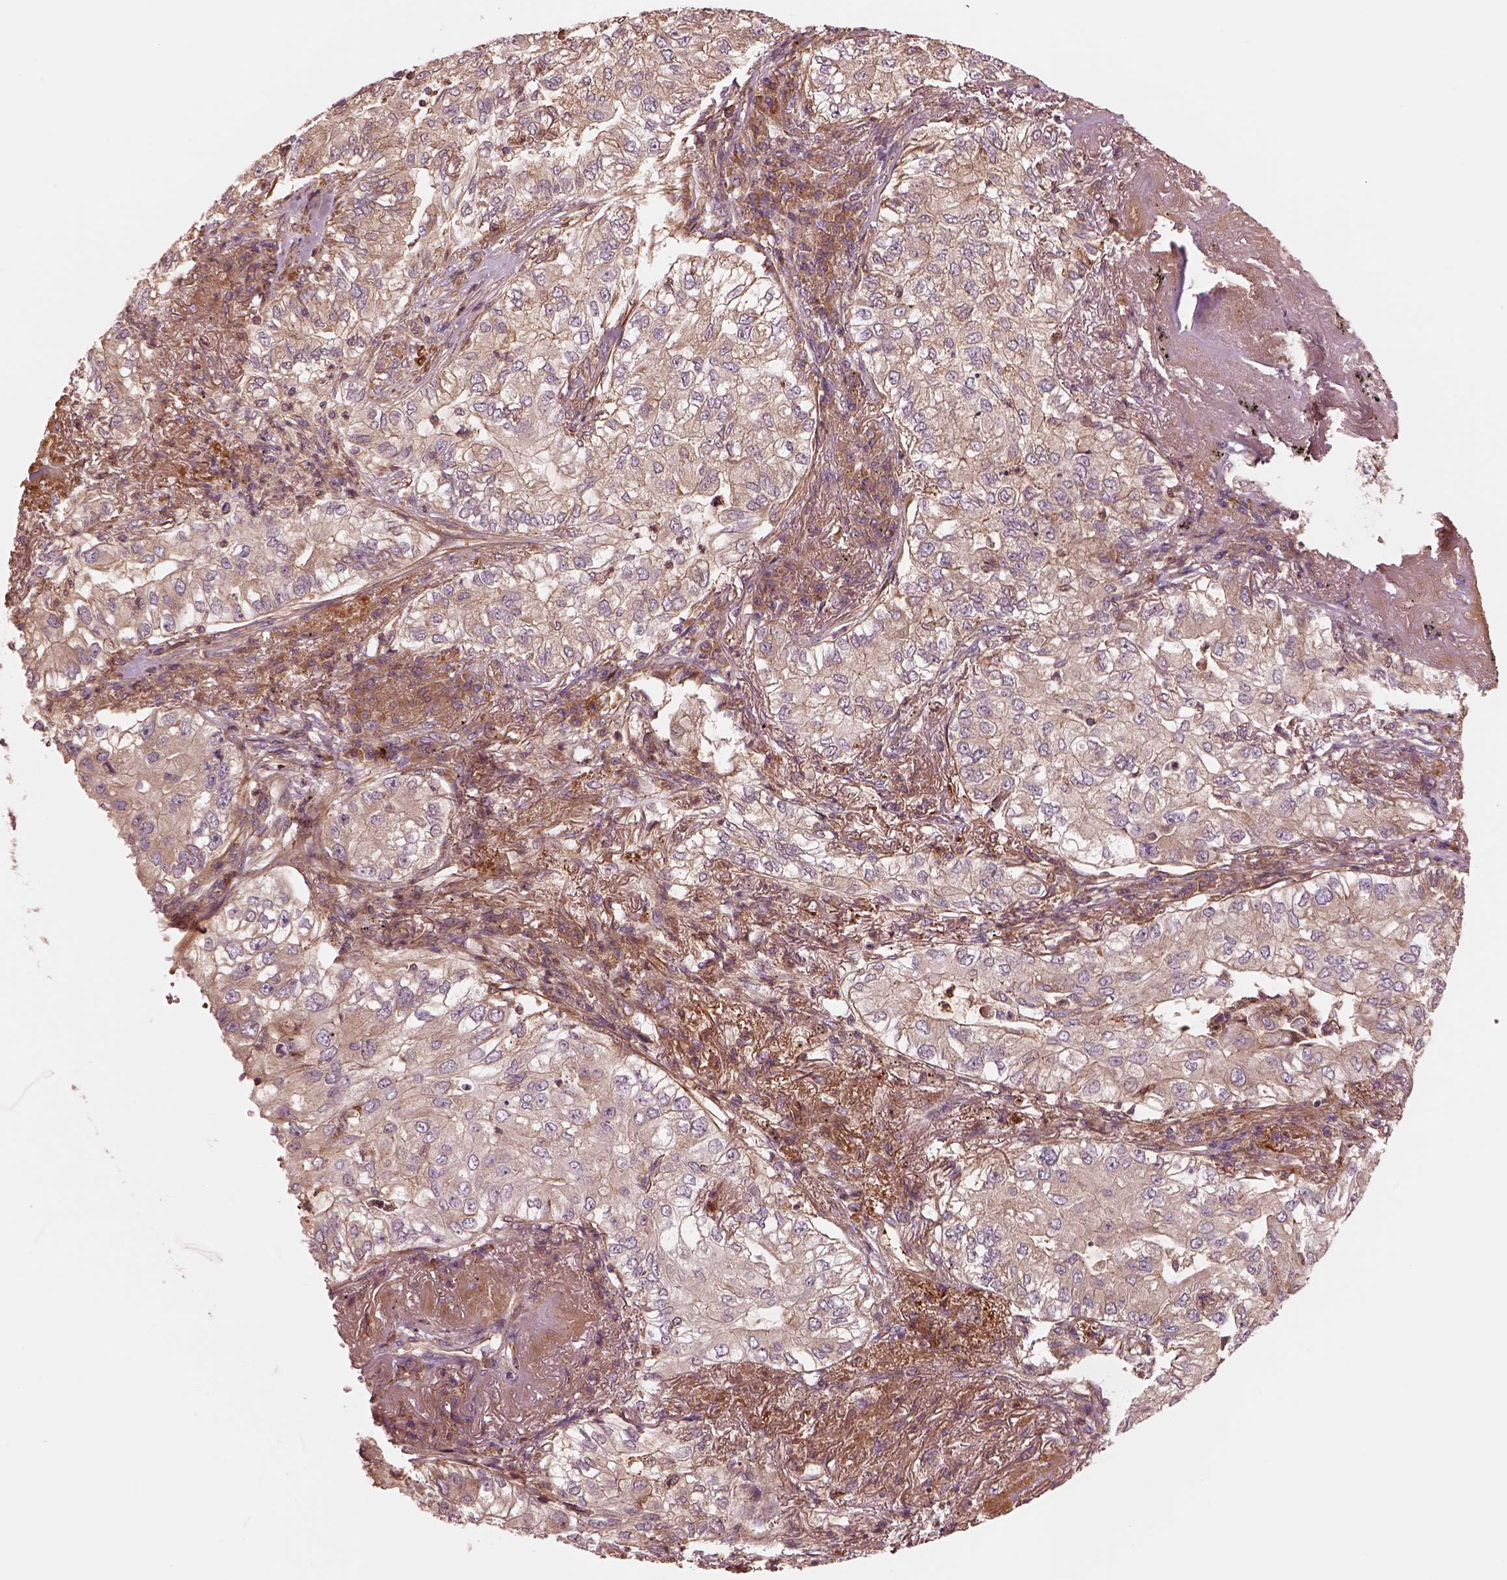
{"staining": {"intensity": "weak", "quantity": "<25%", "location": "cytoplasmic/membranous"}, "tissue": "lung cancer", "cell_type": "Tumor cells", "image_type": "cancer", "snomed": [{"axis": "morphology", "description": "Adenocarcinoma, NOS"}, {"axis": "topography", "description": "Lung"}], "caption": "Lung cancer (adenocarcinoma) was stained to show a protein in brown. There is no significant staining in tumor cells.", "gene": "ASCC2", "patient": {"sex": "female", "age": 73}}